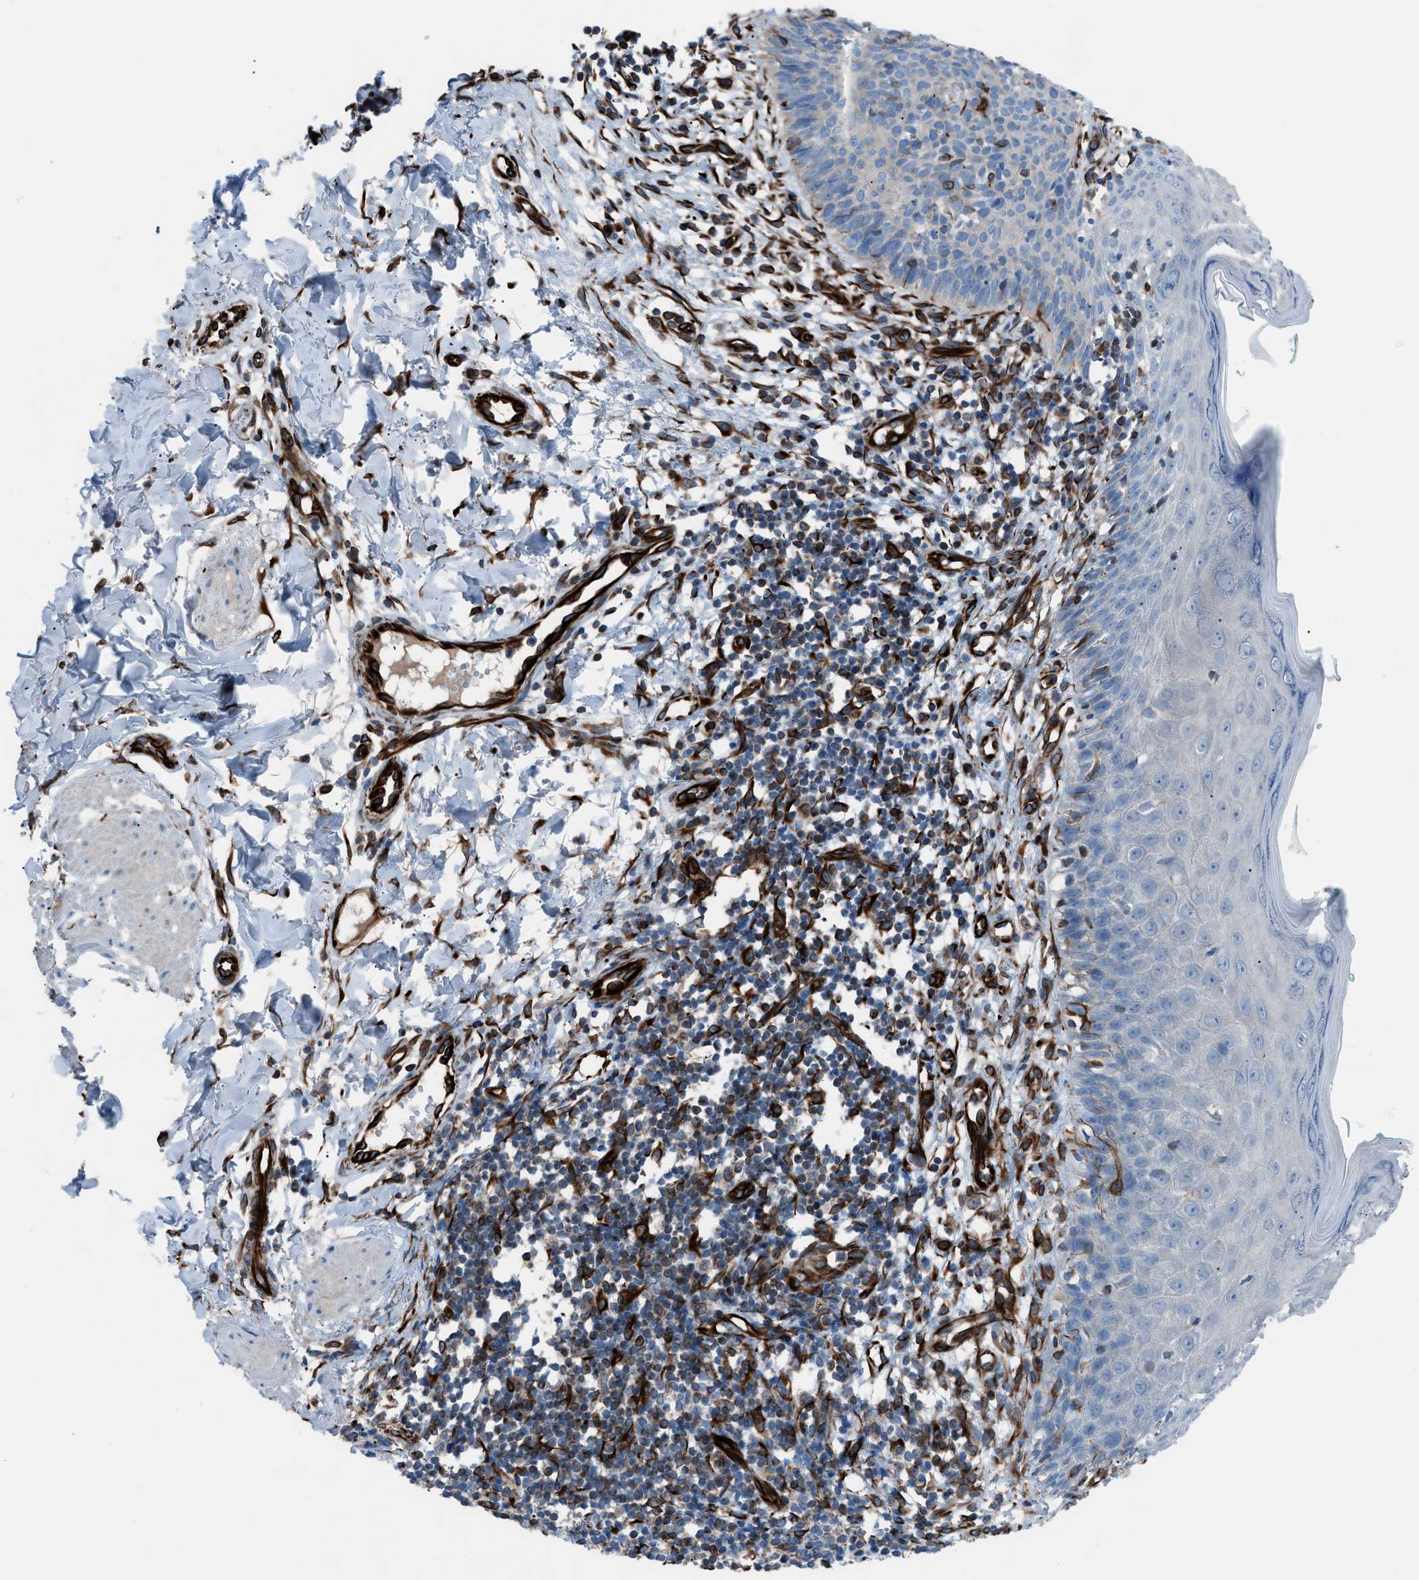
{"staining": {"intensity": "negative", "quantity": "none", "location": "none"}, "tissue": "skin cancer", "cell_type": "Tumor cells", "image_type": "cancer", "snomed": [{"axis": "morphology", "description": "Basal cell carcinoma"}, {"axis": "topography", "description": "Skin"}], "caption": "A photomicrograph of skin basal cell carcinoma stained for a protein exhibits no brown staining in tumor cells.", "gene": "CABP7", "patient": {"sex": "male", "age": 60}}